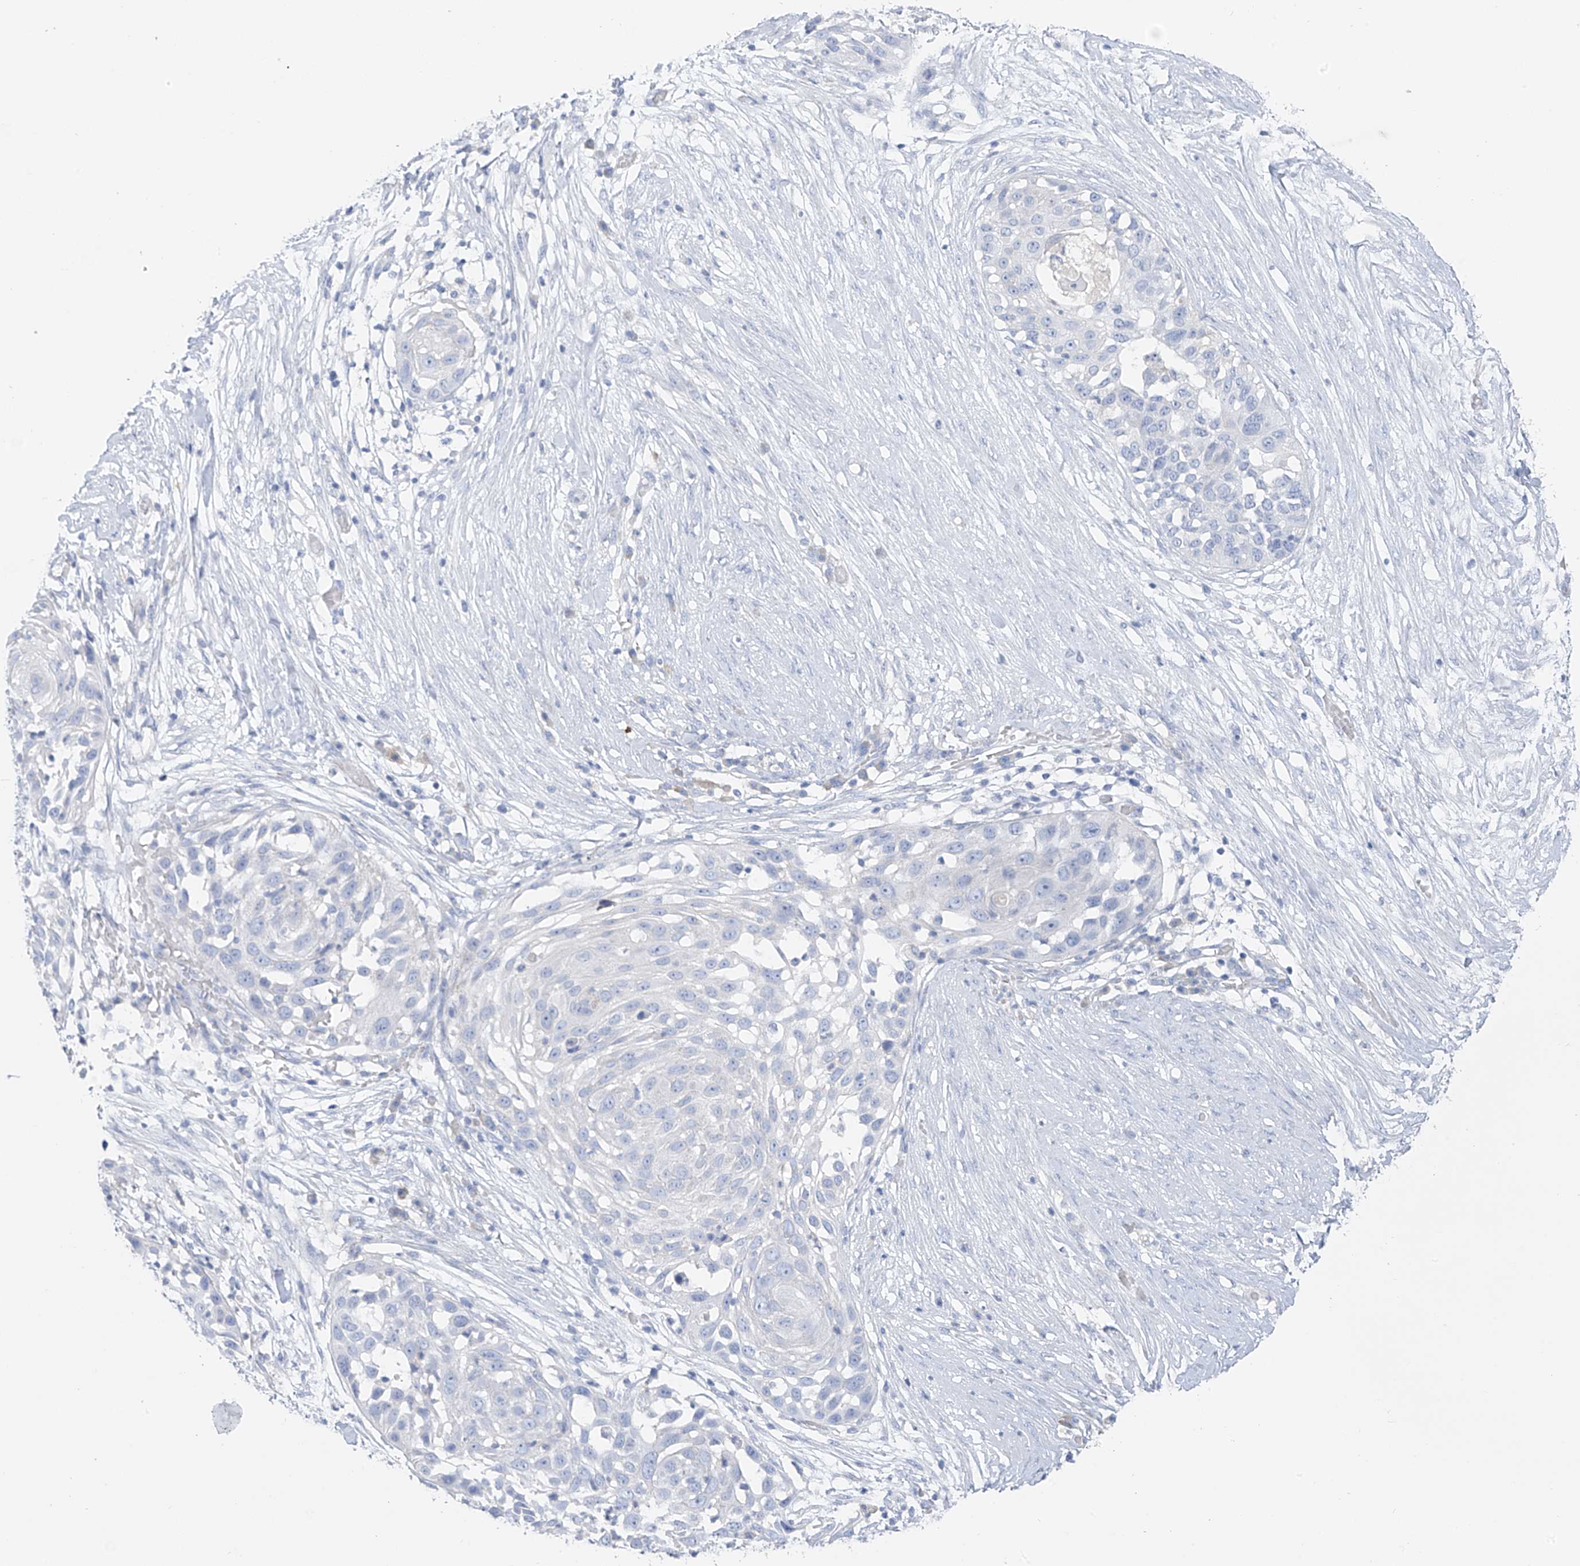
{"staining": {"intensity": "negative", "quantity": "none", "location": "none"}, "tissue": "skin cancer", "cell_type": "Tumor cells", "image_type": "cancer", "snomed": [{"axis": "morphology", "description": "Squamous cell carcinoma, NOS"}, {"axis": "topography", "description": "Skin"}], "caption": "Skin cancer (squamous cell carcinoma) stained for a protein using IHC shows no staining tumor cells.", "gene": "POMGNT2", "patient": {"sex": "female", "age": 44}}